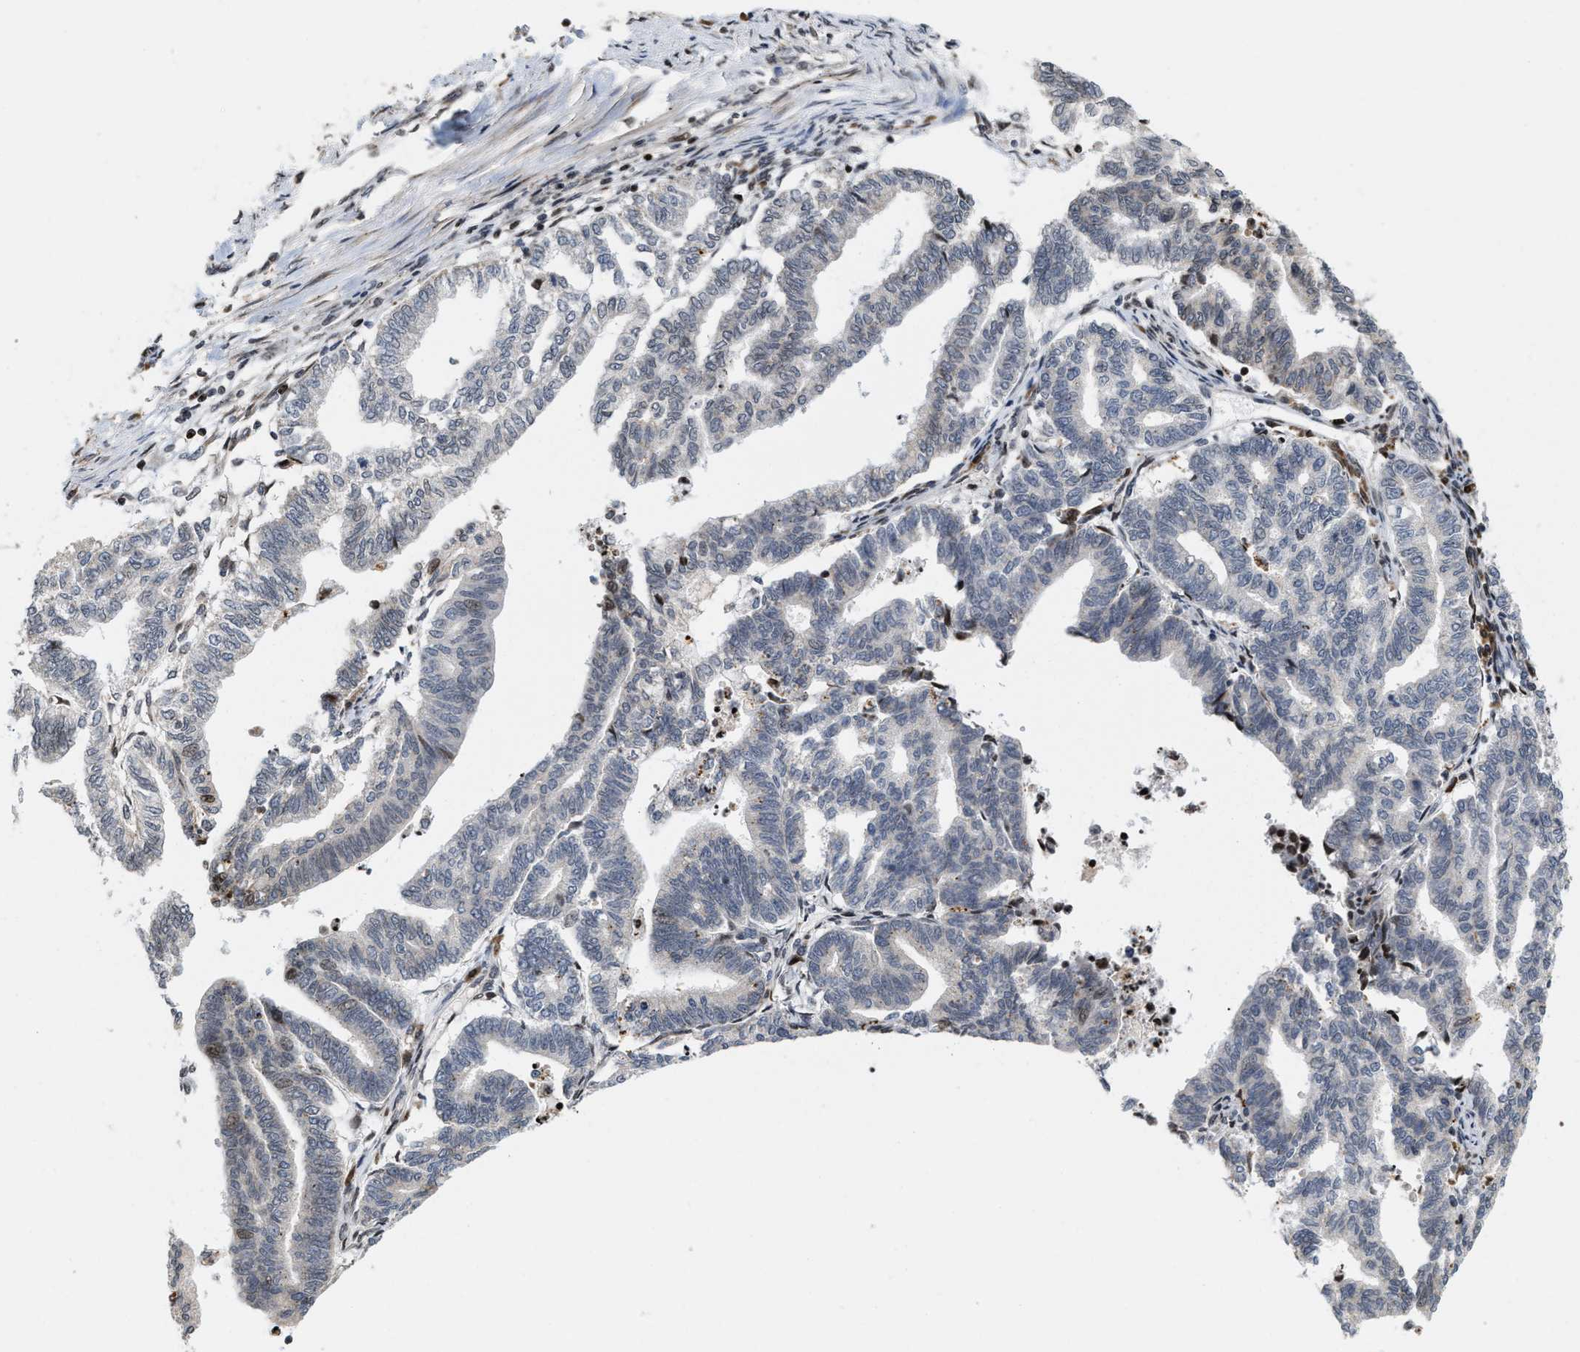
{"staining": {"intensity": "negative", "quantity": "none", "location": "none"}, "tissue": "endometrial cancer", "cell_type": "Tumor cells", "image_type": "cancer", "snomed": [{"axis": "morphology", "description": "Adenocarcinoma, NOS"}, {"axis": "topography", "description": "Endometrium"}], "caption": "An IHC image of adenocarcinoma (endometrial) is shown. There is no staining in tumor cells of adenocarcinoma (endometrial).", "gene": "PDZD2", "patient": {"sex": "female", "age": 79}}